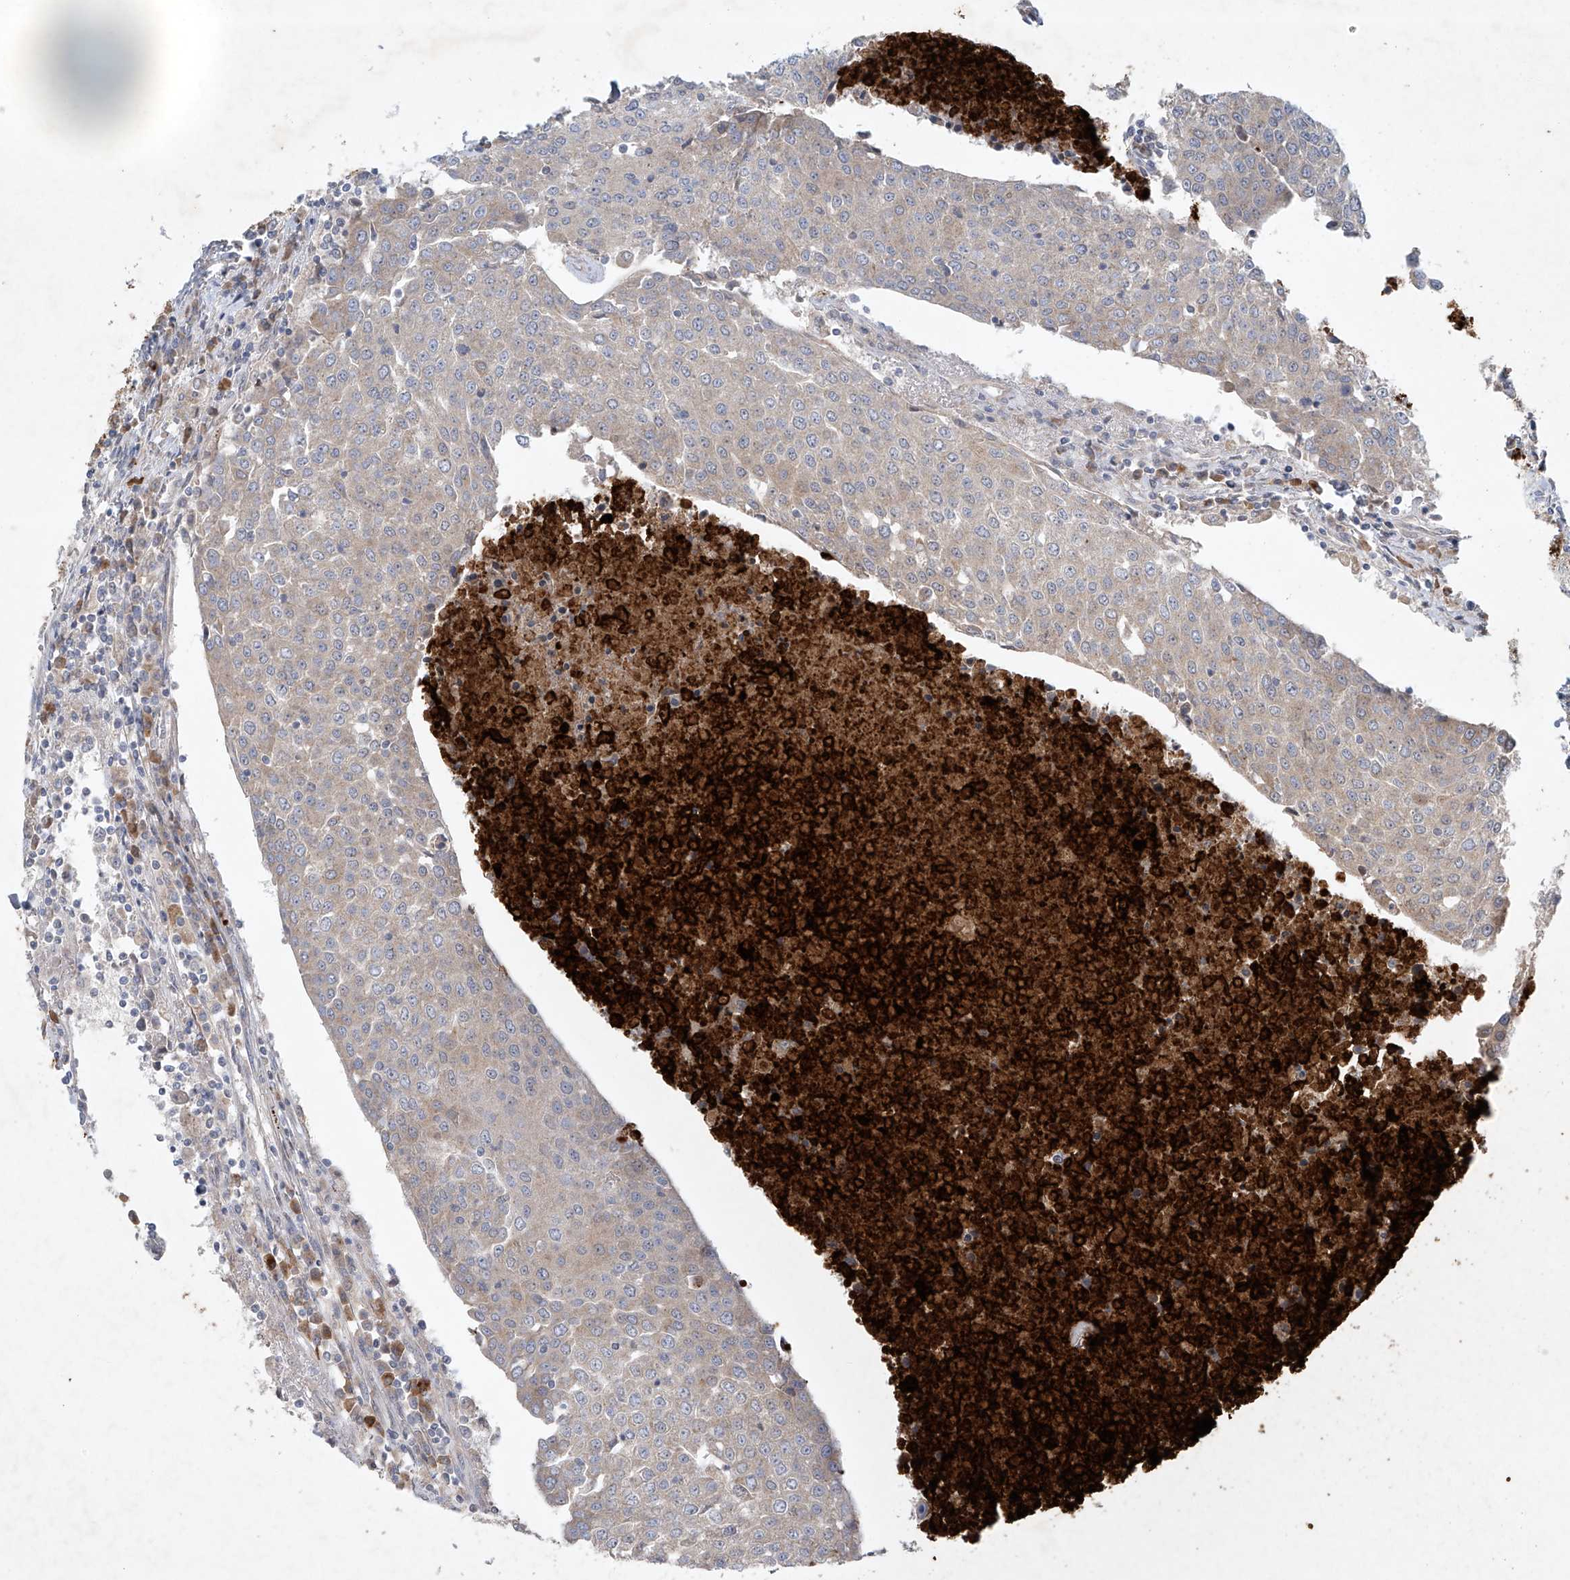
{"staining": {"intensity": "weak", "quantity": "25%-75%", "location": "cytoplasmic/membranous"}, "tissue": "urothelial cancer", "cell_type": "Tumor cells", "image_type": "cancer", "snomed": [{"axis": "morphology", "description": "Urothelial carcinoma, High grade"}, {"axis": "topography", "description": "Urinary bladder"}], "caption": "Protein expression by IHC shows weak cytoplasmic/membranous positivity in about 25%-75% of tumor cells in urothelial cancer.", "gene": "TJAP1", "patient": {"sex": "female", "age": 85}}